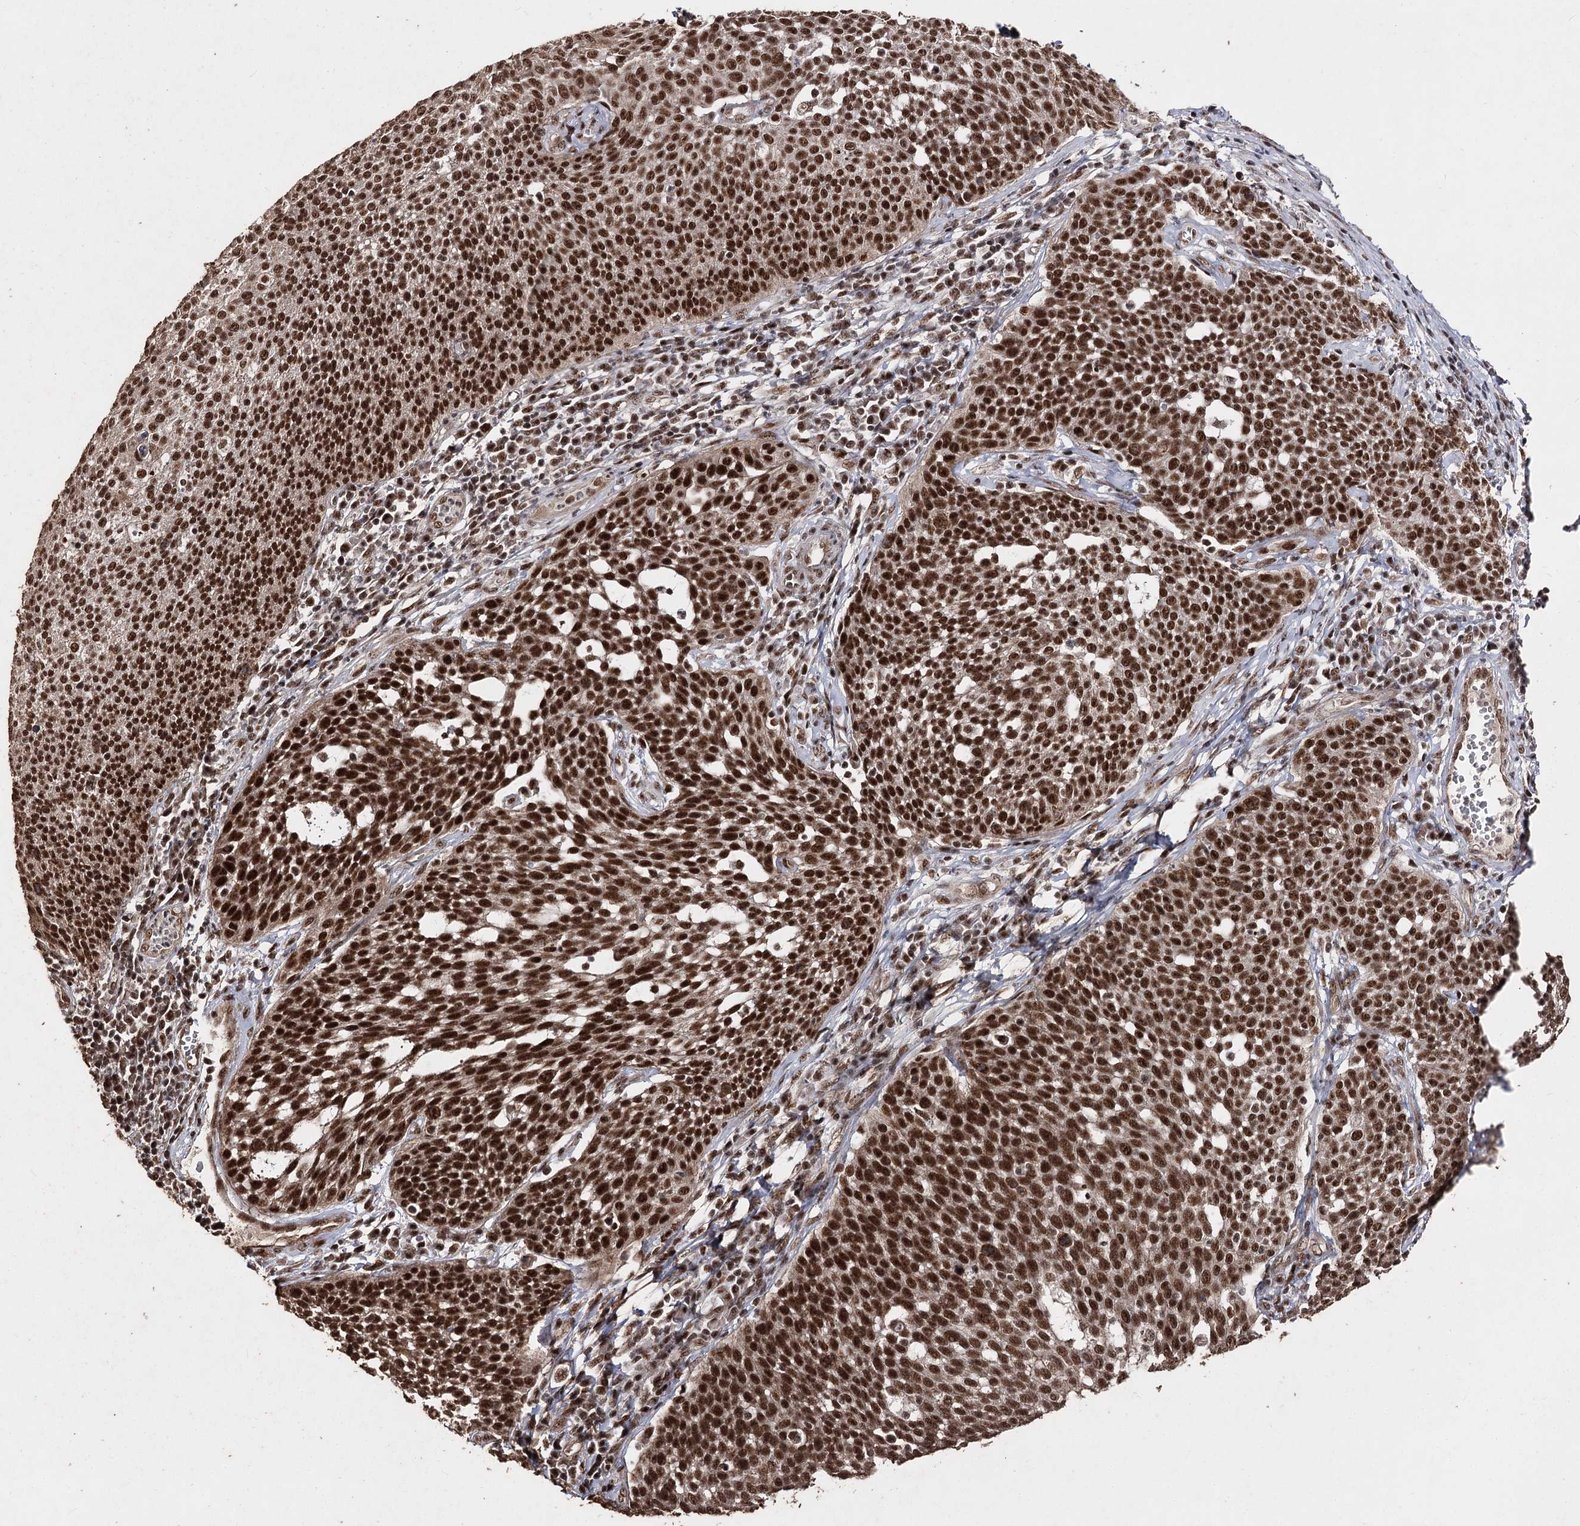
{"staining": {"intensity": "strong", "quantity": ">75%", "location": "nuclear"}, "tissue": "cervical cancer", "cell_type": "Tumor cells", "image_type": "cancer", "snomed": [{"axis": "morphology", "description": "Squamous cell carcinoma, NOS"}, {"axis": "topography", "description": "Cervix"}], "caption": "Cervical squamous cell carcinoma tissue shows strong nuclear staining in about >75% of tumor cells, visualized by immunohistochemistry. (DAB (3,3'-diaminobenzidine) IHC with brightfield microscopy, high magnification).", "gene": "U2SURP", "patient": {"sex": "female", "age": 34}}